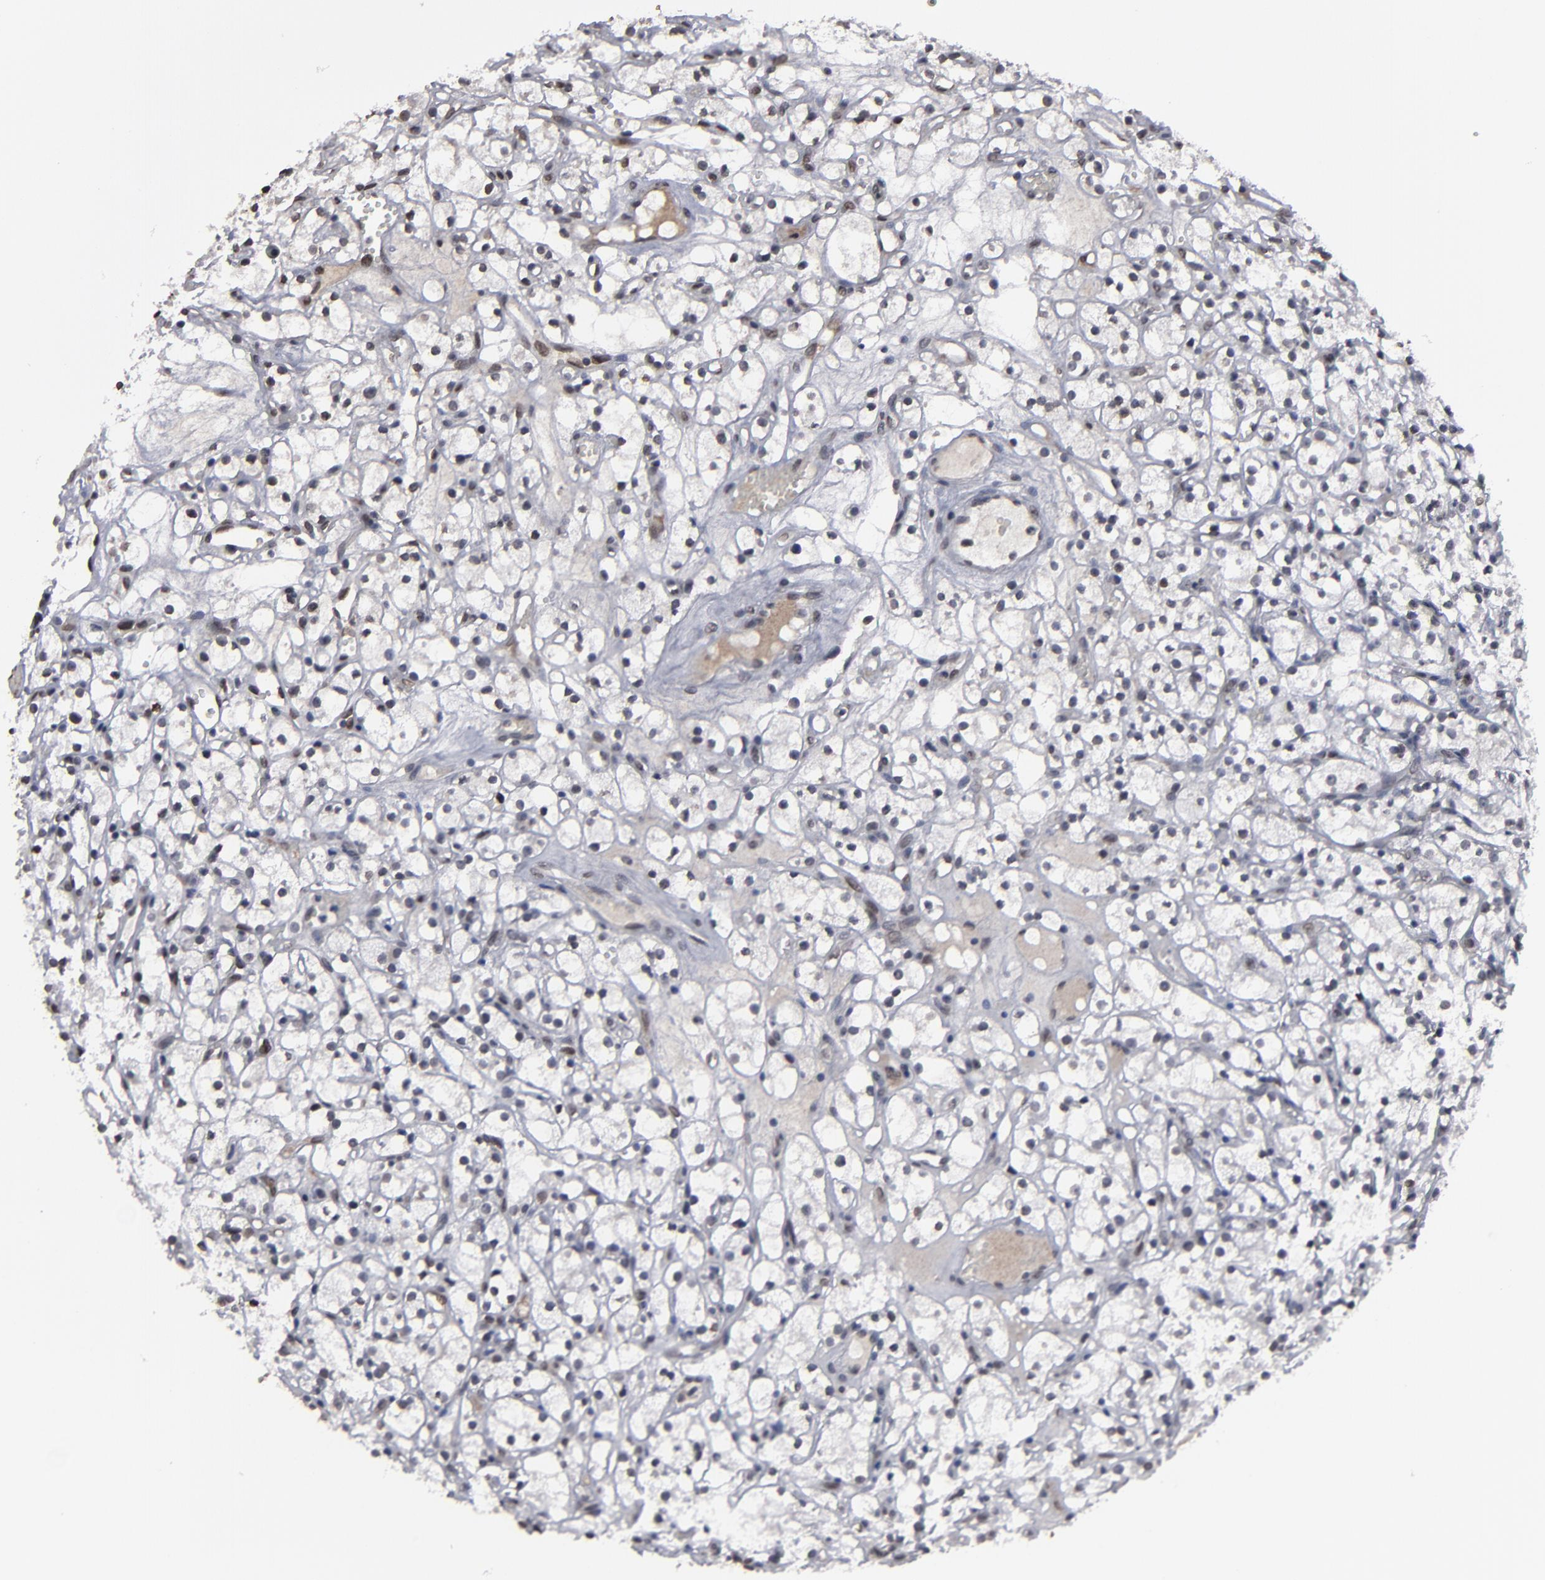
{"staining": {"intensity": "weak", "quantity": "<25%", "location": "nuclear"}, "tissue": "renal cancer", "cell_type": "Tumor cells", "image_type": "cancer", "snomed": [{"axis": "morphology", "description": "Adenocarcinoma, NOS"}, {"axis": "topography", "description": "Kidney"}], "caption": "Renal cancer was stained to show a protein in brown. There is no significant staining in tumor cells.", "gene": "BAZ1A", "patient": {"sex": "male", "age": 61}}